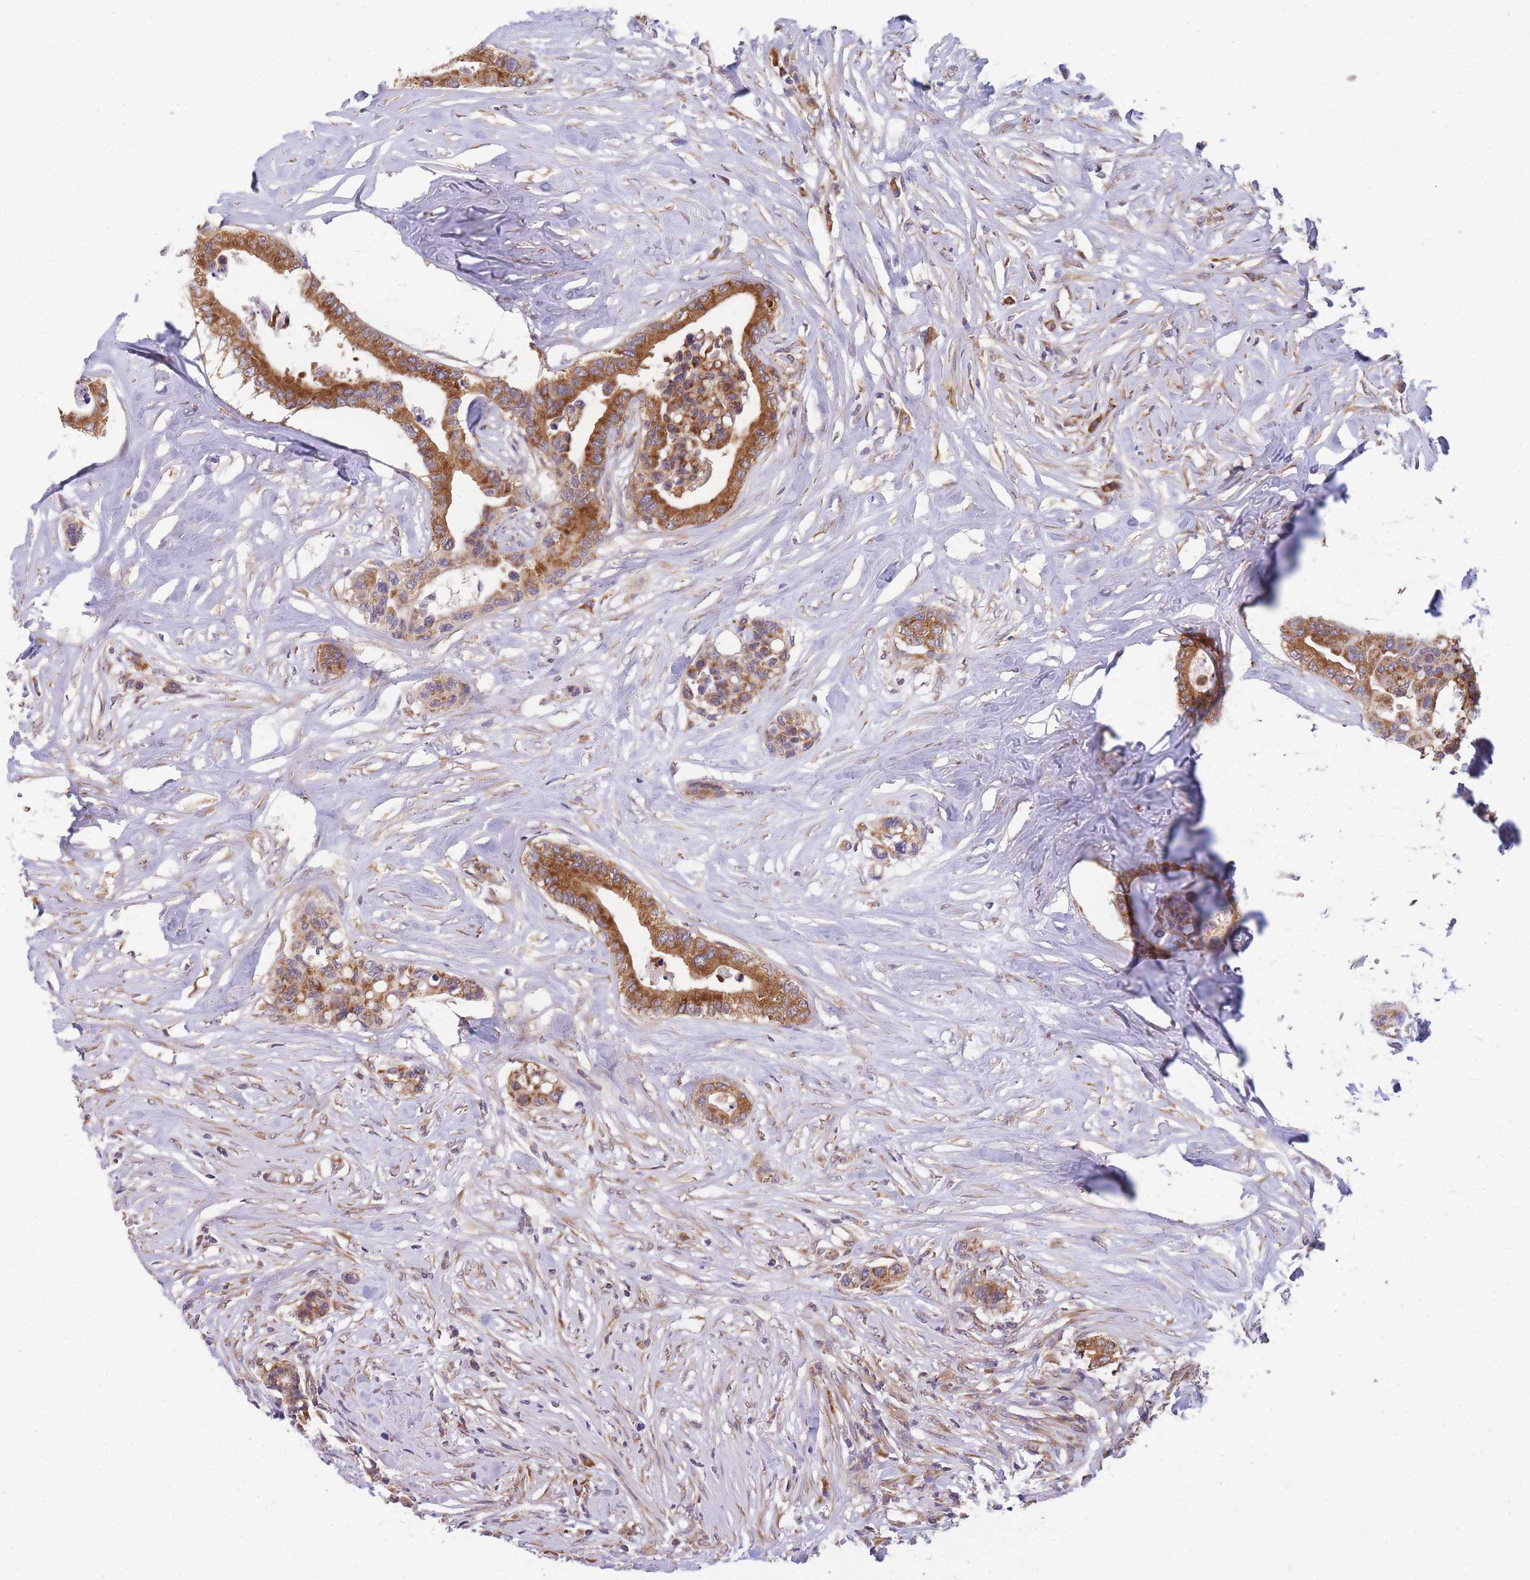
{"staining": {"intensity": "strong", "quantity": ">75%", "location": "cytoplasmic/membranous"}, "tissue": "colorectal cancer", "cell_type": "Tumor cells", "image_type": "cancer", "snomed": [{"axis": "morphology", "description": "Normal tissue, NOS"}, {"axis": "morphology", "description": "Adenocarcinoma, NOS"}, {"axis": "topography", "description": "Colon"}], "caption": "IHC micrograph of neoplastic tissue: human colorectal cancer stained using immunohistochemistry demonstrates high levels of strong protein expression localized specifically in the cytoplasmic/membranous of tumor cells, appearing as a cytoplasmic/membranous brown color.", "gene": "MRPL23", "patient": {"sex": "male", "age": 82}}